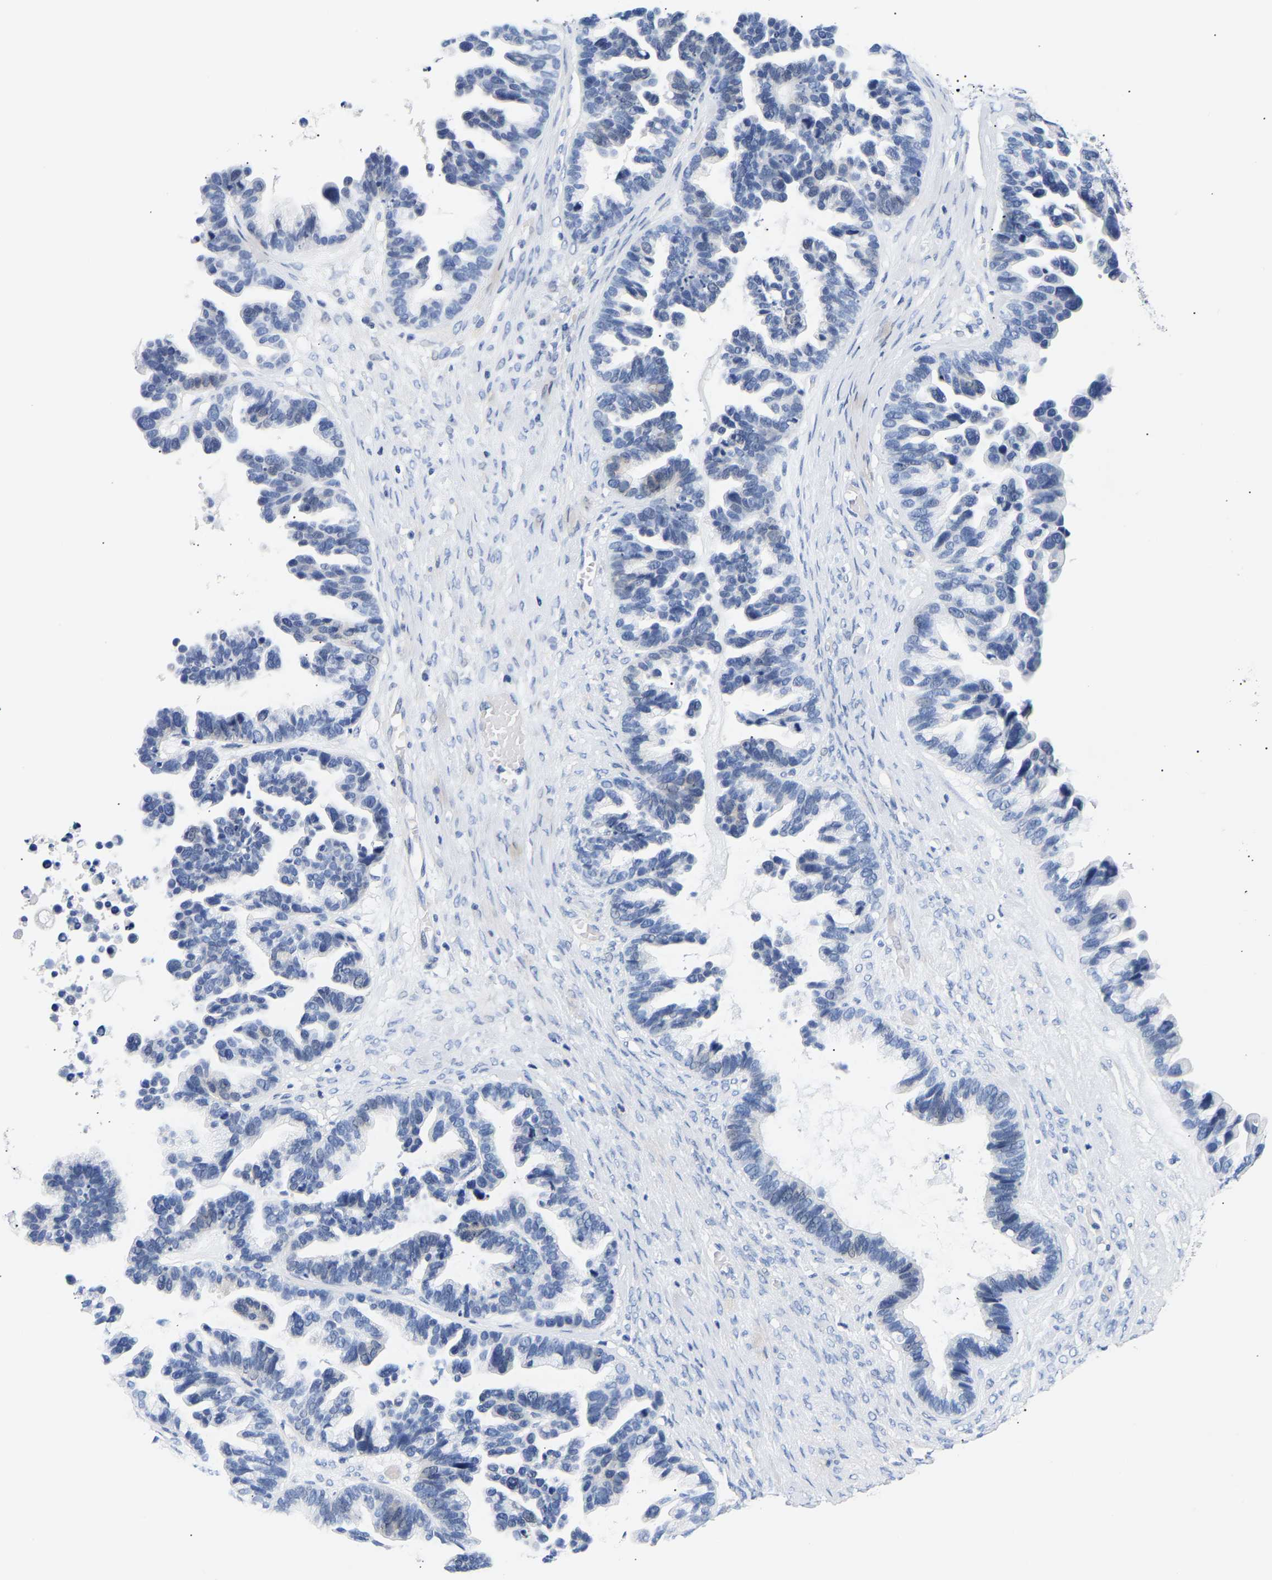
{"staining": {"intensity": "negative", "quantity": "none", "location": "none"}, "tissue": "ovarian cancer", "cell_type": "Tumor cells", "image_type": "cancer", "snomed": [{"axis": "morphology", "description": "Cystadenocarcinoma, serous, NOS"}, {"axis": "topography", "description": "Ovary"}], "caption": "This is a photomicrograph of immunohistochemistry (IHC) staining of ovarian serous cystadenocarcinoma, which shows no staining in tumor cells.", "gene": "SPINK2", "patient": {"sex": "female", "age": 56}}